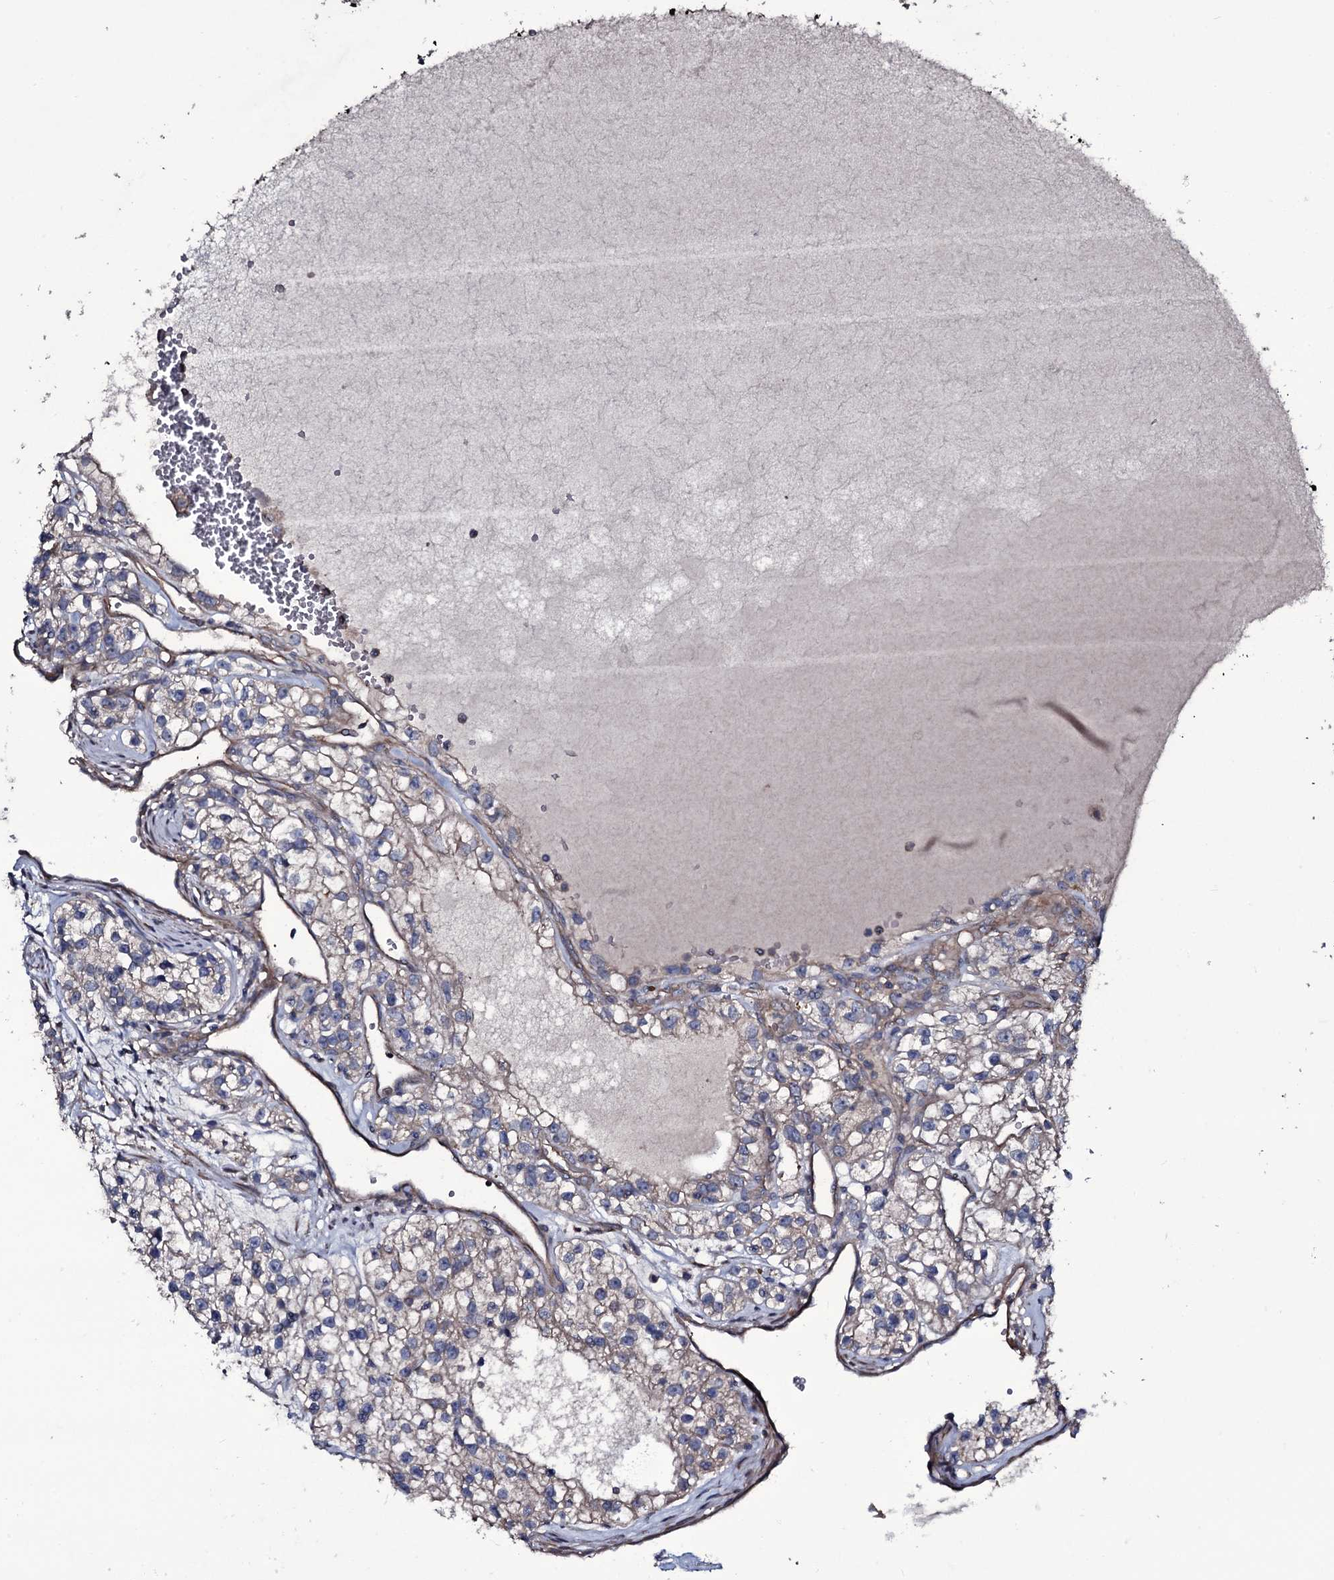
{"staining": {"intensity": "weak", "quantity": "25%-75%", "location": "cytoplasmic/membranous"}, "tissue": "renal cancer", "cell_type": "Tumor cells", "image_type": "cancer", "snomed": [{"axis": "morphology", "description": "Adenocarcinoma, NOS"}, {"axis": "topography", "description": "Kidney"}], "caption": "This image displays IHC staining of renal cancer, with low weak cytoplasmic/membranous positivity in about 25%-75% of tumor cells.", "gene": "WIPF3", "patient": {"sex": "female", "age": 57}}